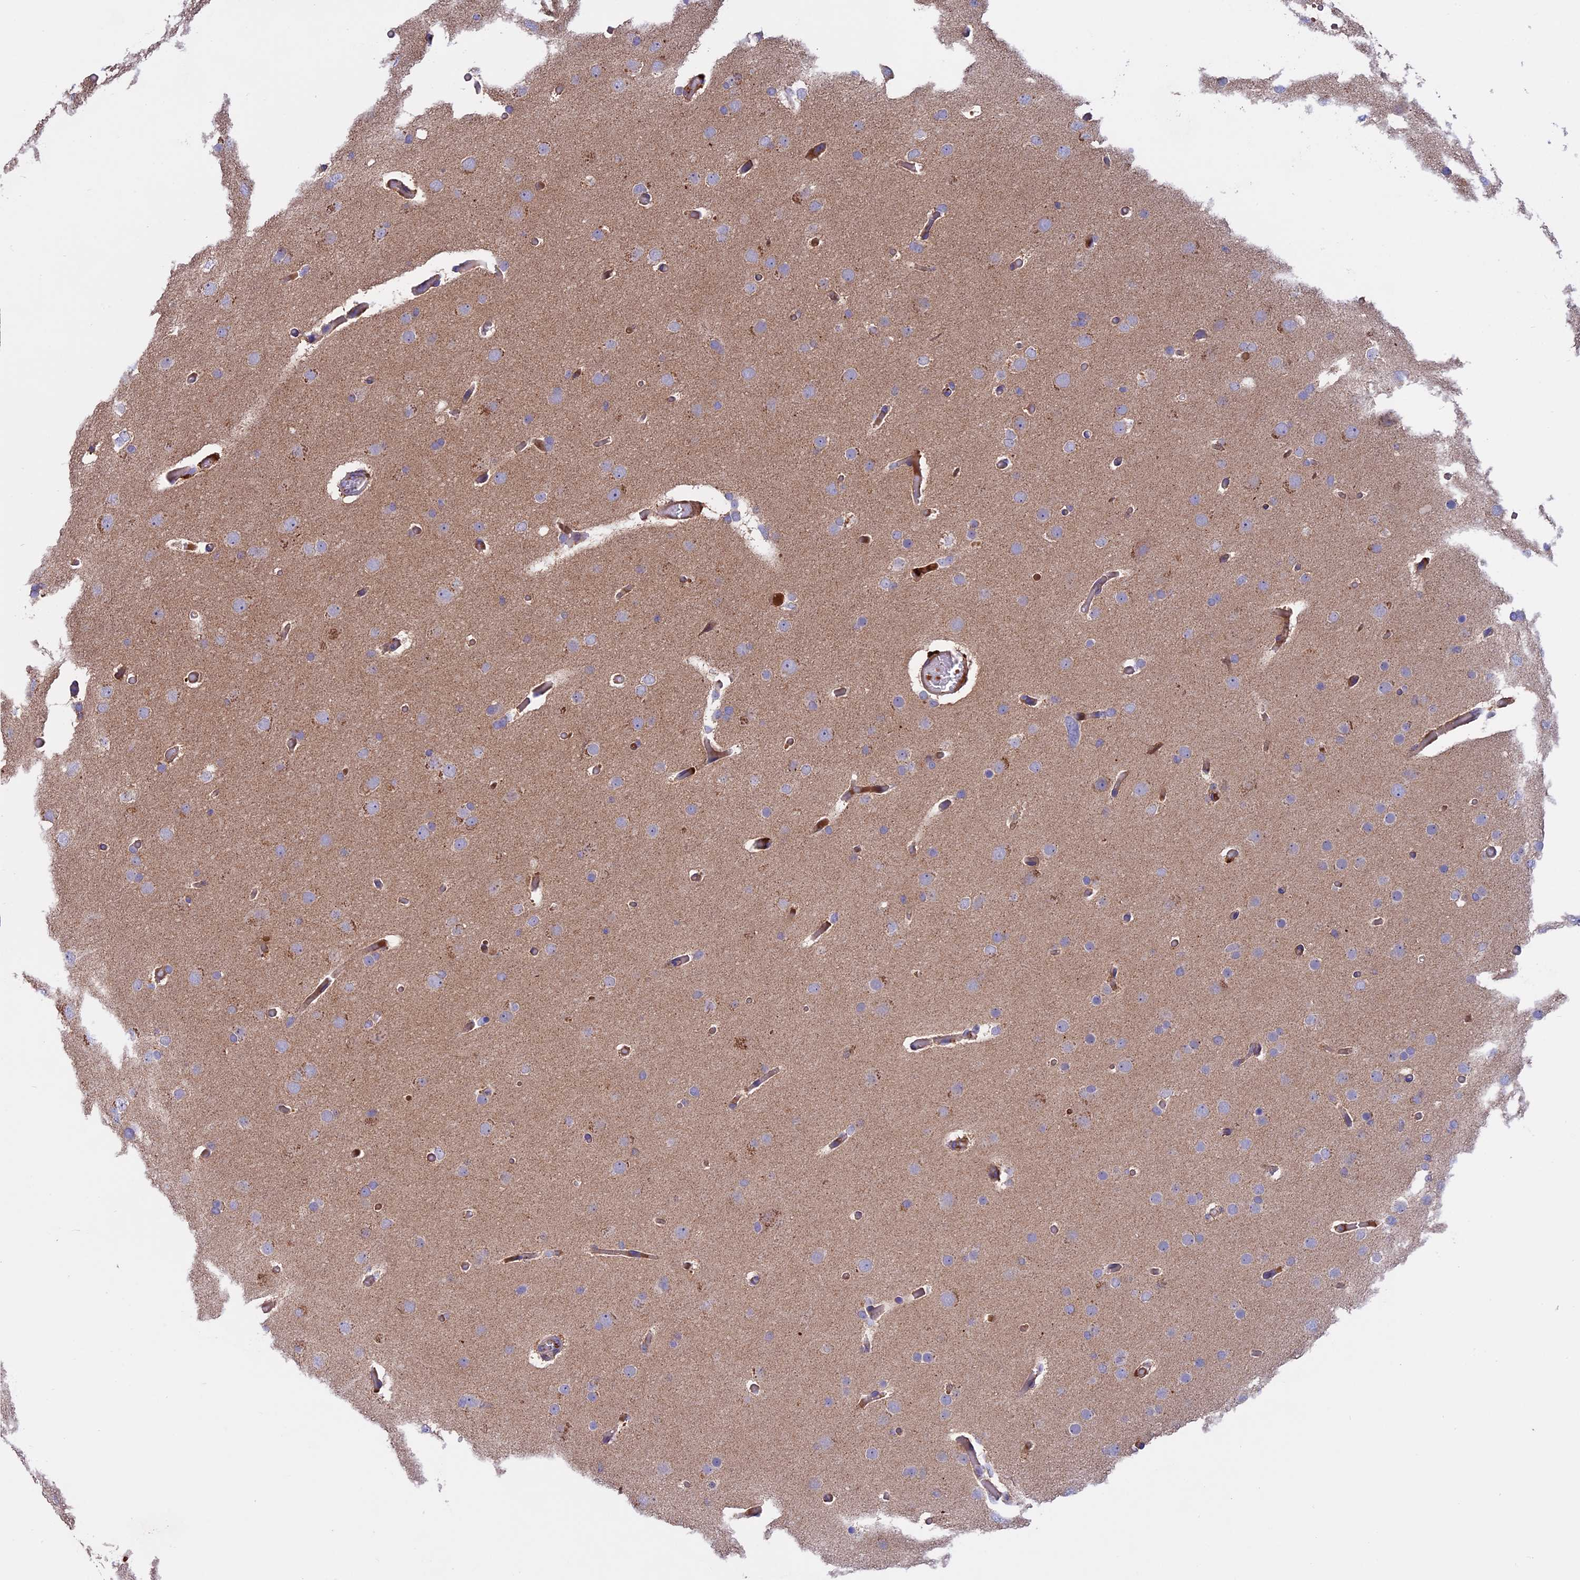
{"staining": {"intensity": "negative", "quantity": "none", "location": "none"}, "tissue": "glioma", "cell_type": "Tumor cells", "image_type": "cancer", "snomed": [{"axis": "morphology", "description": "Glioma, malignant, High grade"}, {"axis": "topography", "description": "Cerebral cortex"}], "caption": "An IHC histopathology image of malignant glioma (high-grade) is shown. There is no staining in tumor cells of malignant glioma (high-grade).", "gene": "PTPN9", "patient": {"sex": "female", "age": 36}}